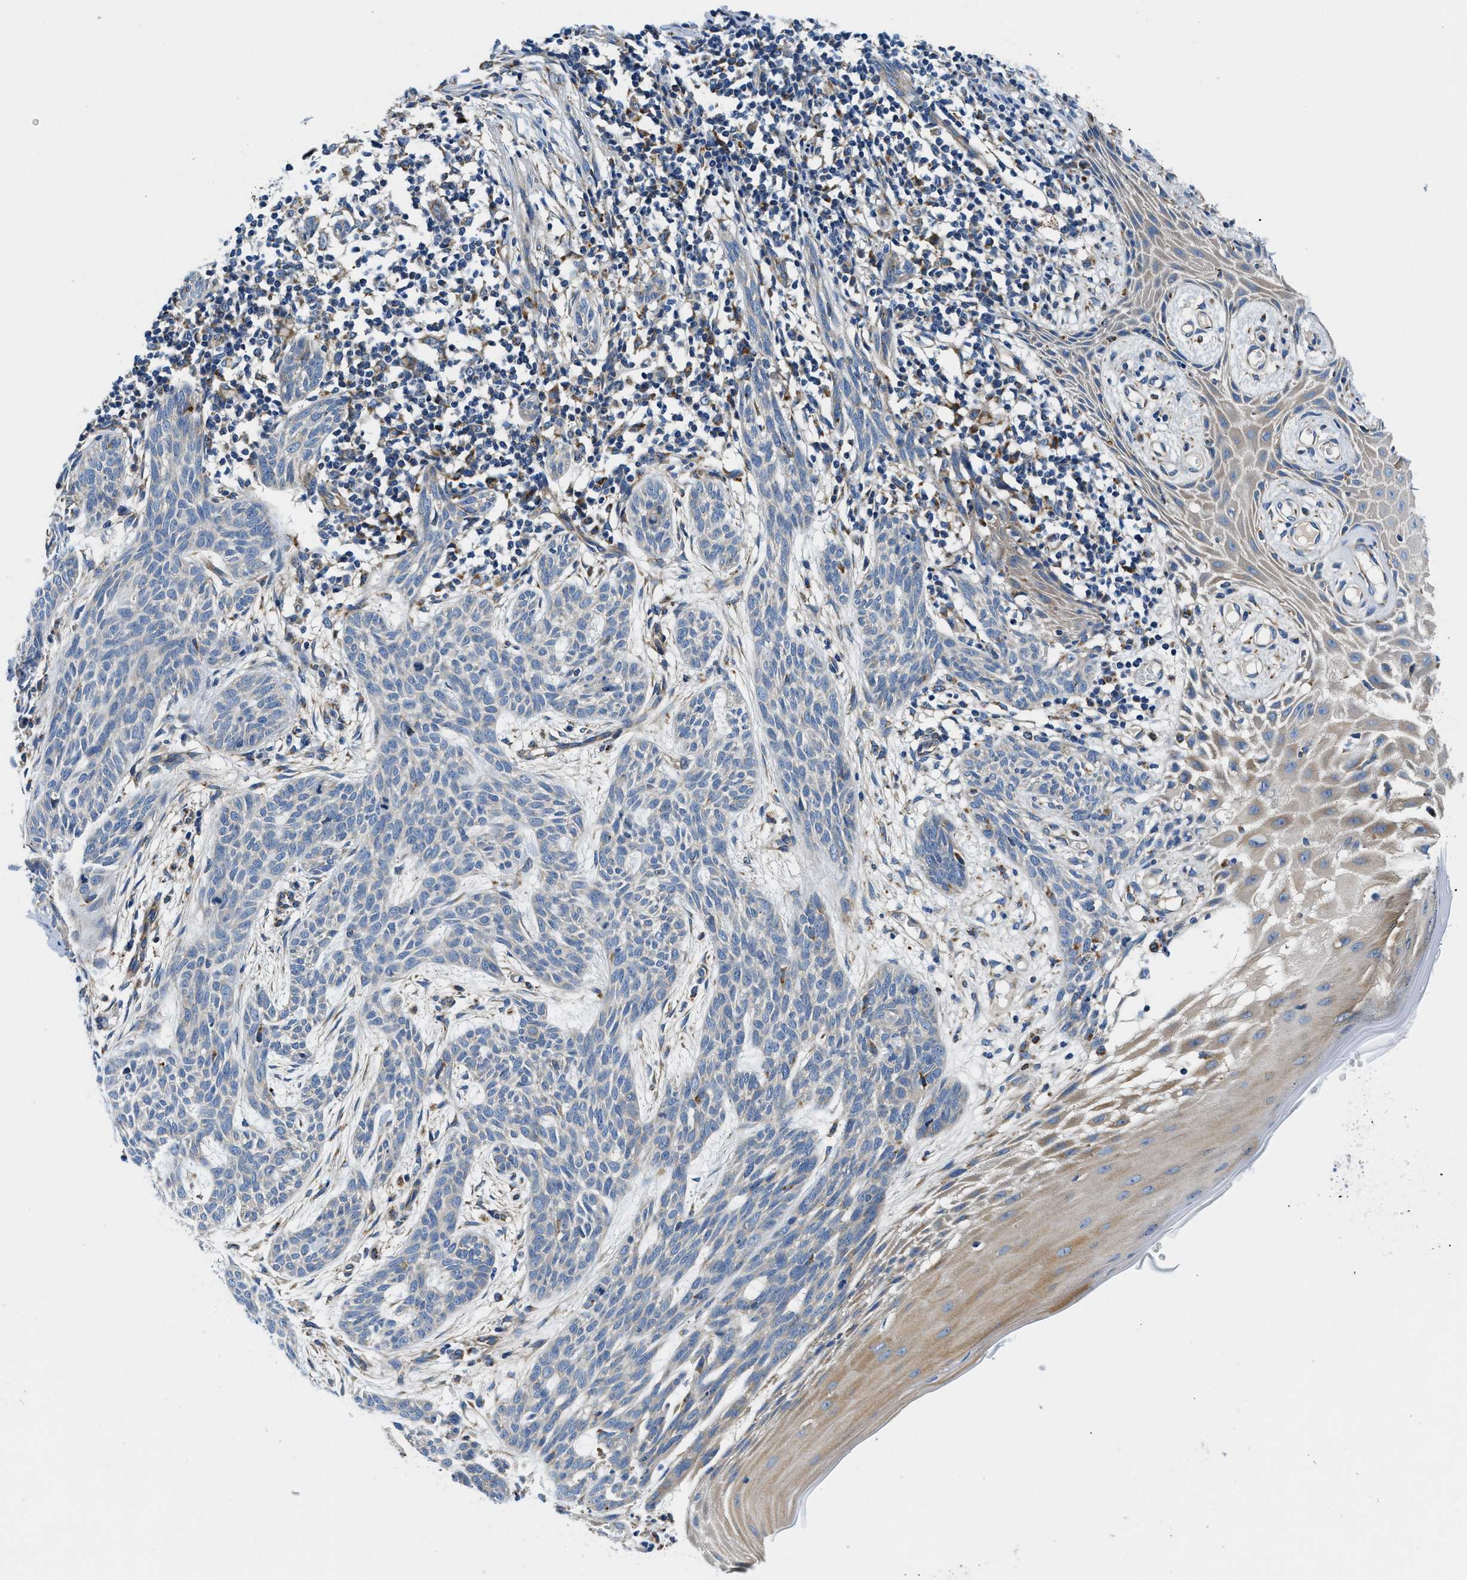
{"staining": {"intensity": "negative", "quantity": "none", "location": "none"}, "tissue": "skin cancer", "cell_type": "Tumor cells", "image_type": "cancer", "snomed": [{"axis": "morphology", "description": "Basal cell carcinoma"}, {"axis": "topography", "description": "Skin"}], "caption": "DAB (3,3'-diaminobenzidine) immunohistochemical staining of basal cell carcinoma (skin) shows no significant staining in tumor cells.", "gene": "SAMD4B", "patient": {"sex": "female", "age": 59}}